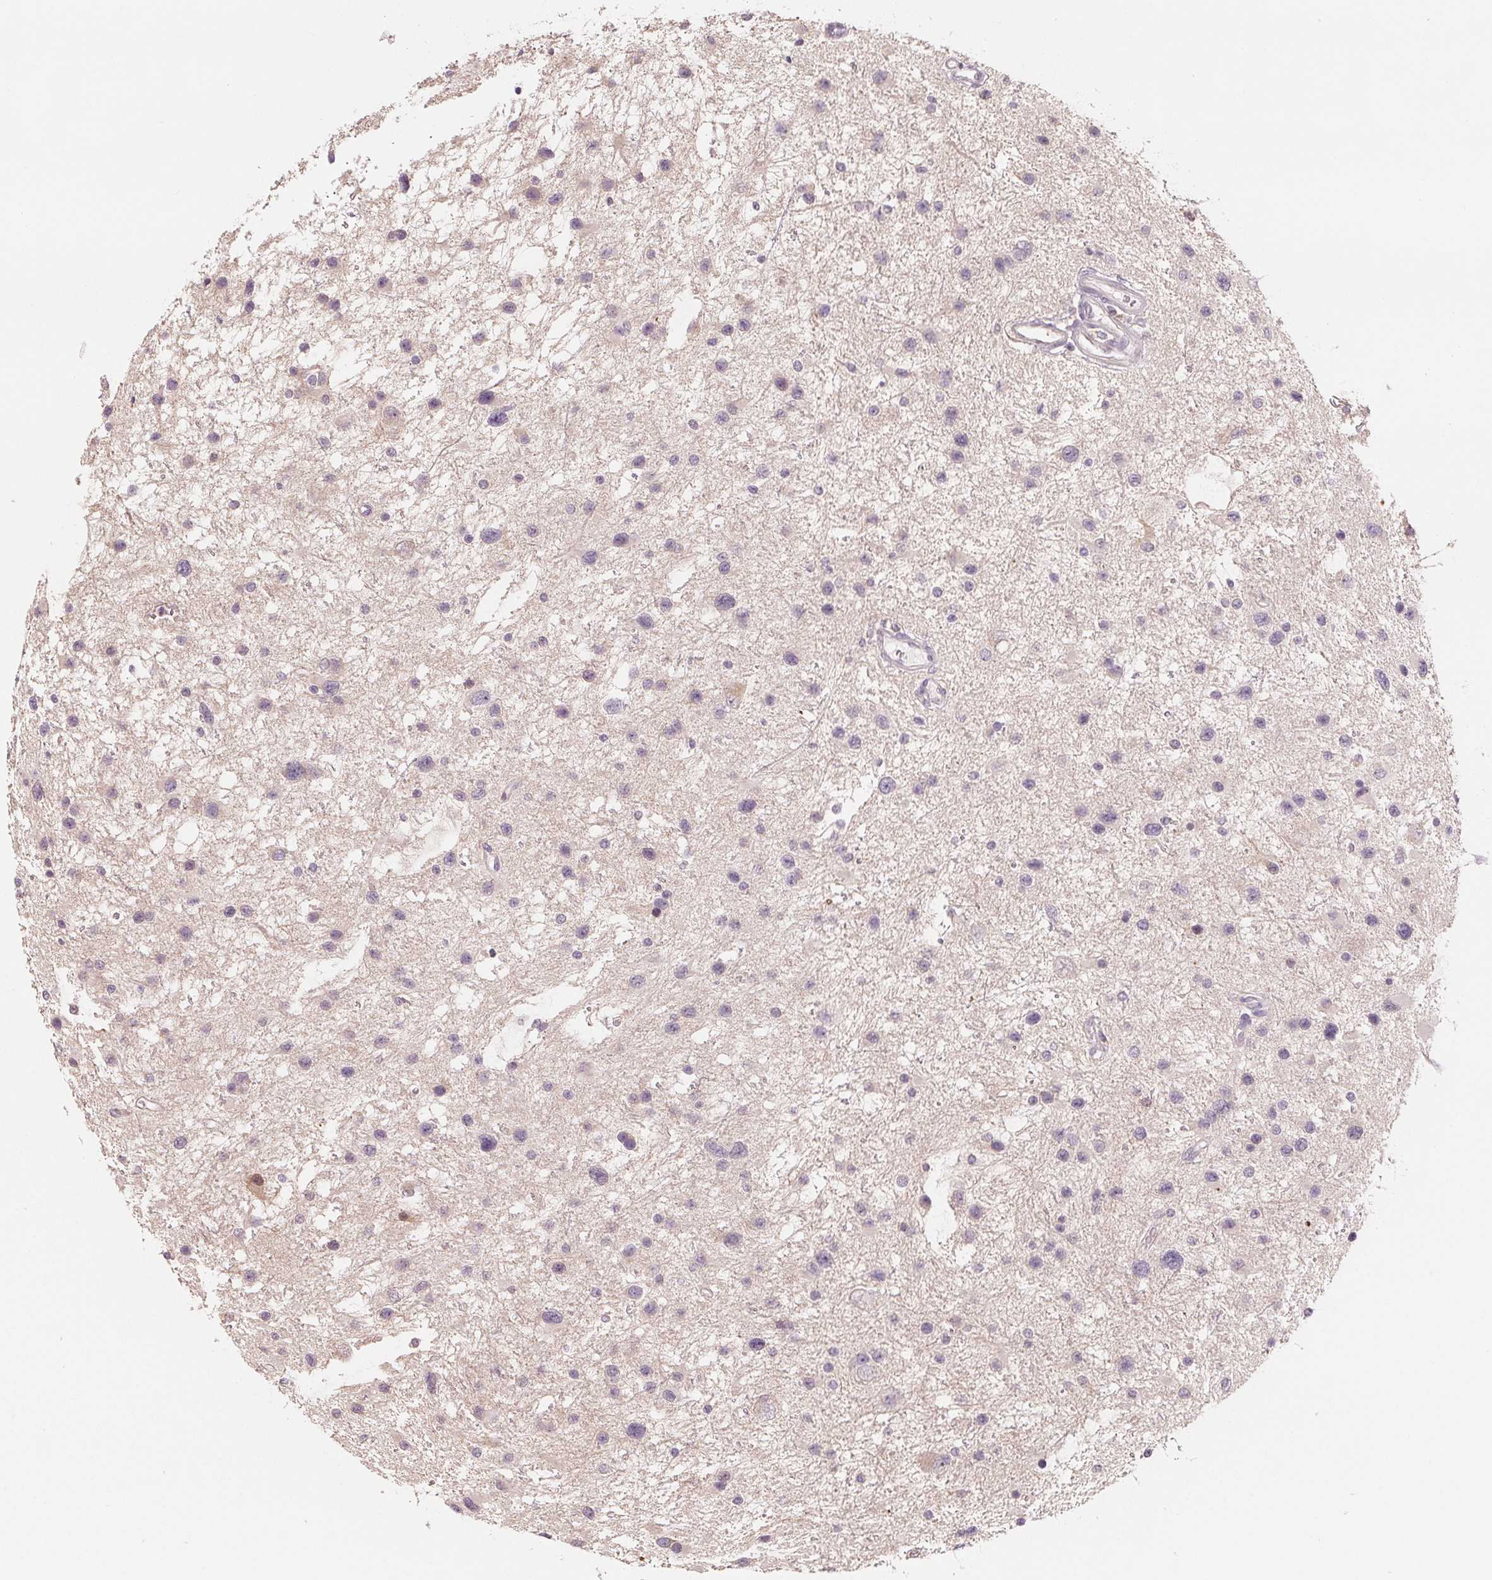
{"staining": {"intensity": "negative", "quantity": "none", "location": "none"}, "tissue": "glioma", "cell_type": "Tumor cells", "image_type": "cancer", "snomed": [{"axis": "morphology", "description": "Glioma, malignant, Low grade"}, {"axis": "topography", "description": "Brain"}], "caption": "Protein analysis of glioma exhibits no significant staining in tumor cells.", "gene": "VTCN1", "patient": {"sex": "female", "age": 32}}